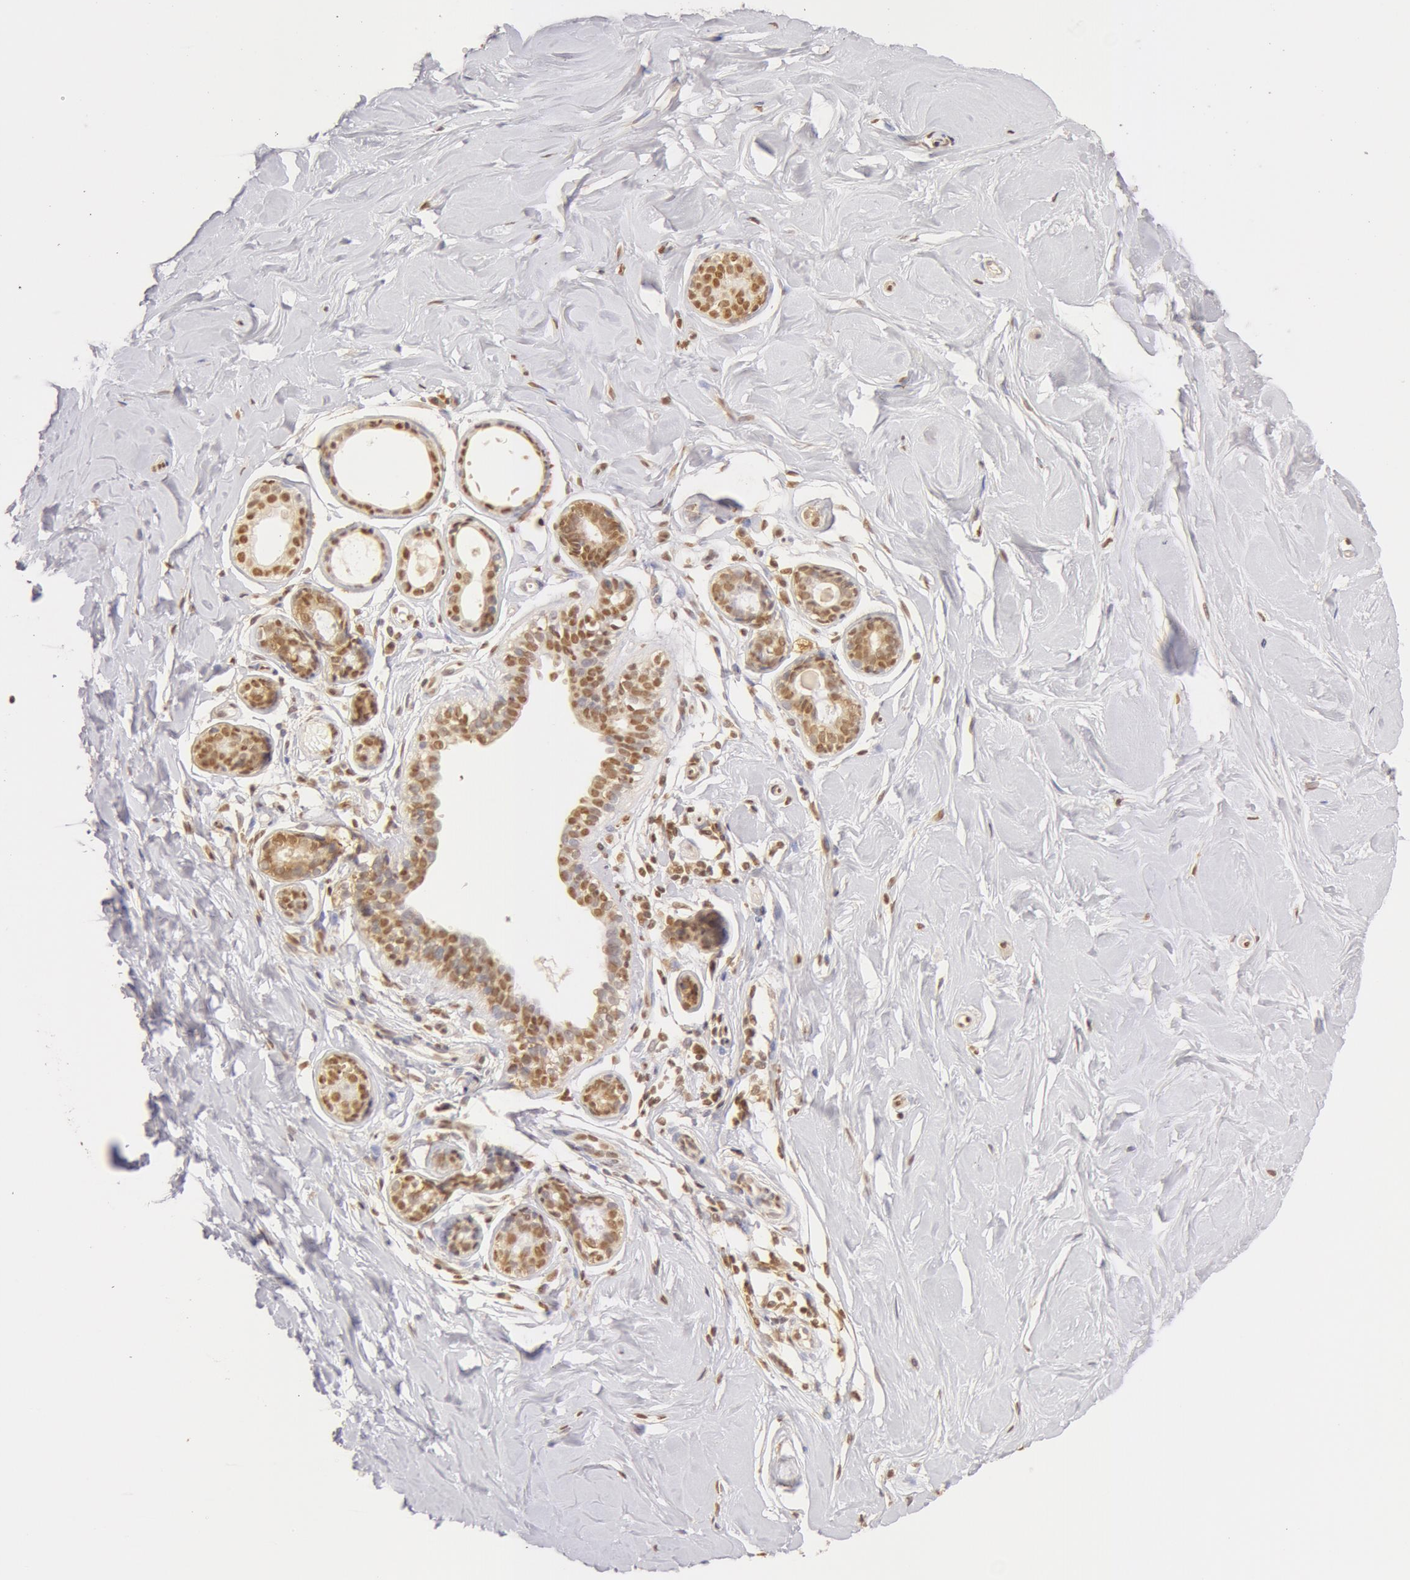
{"staining": {"intensity": "moderate", "quantity": ">75%", "location": "nuclear"}, "tissue": "breast", "cell_type": "Adipocytes", "image_type": "normal", "snomed": [{"axis": "morphology", "description": "Normal tissue, NOS"}, {"axis": "topography", "description": "Breast"}], "caption": "Immunohistochemical staining of normal human breast exhibits >75% levels of moderate nuclear protein staining in approximately >75% of adipocytes. (IHC, brightfield microscopy, high magnification).", "gene": "SNRNP70", "patient": {"sex": "female", "age": 44}}